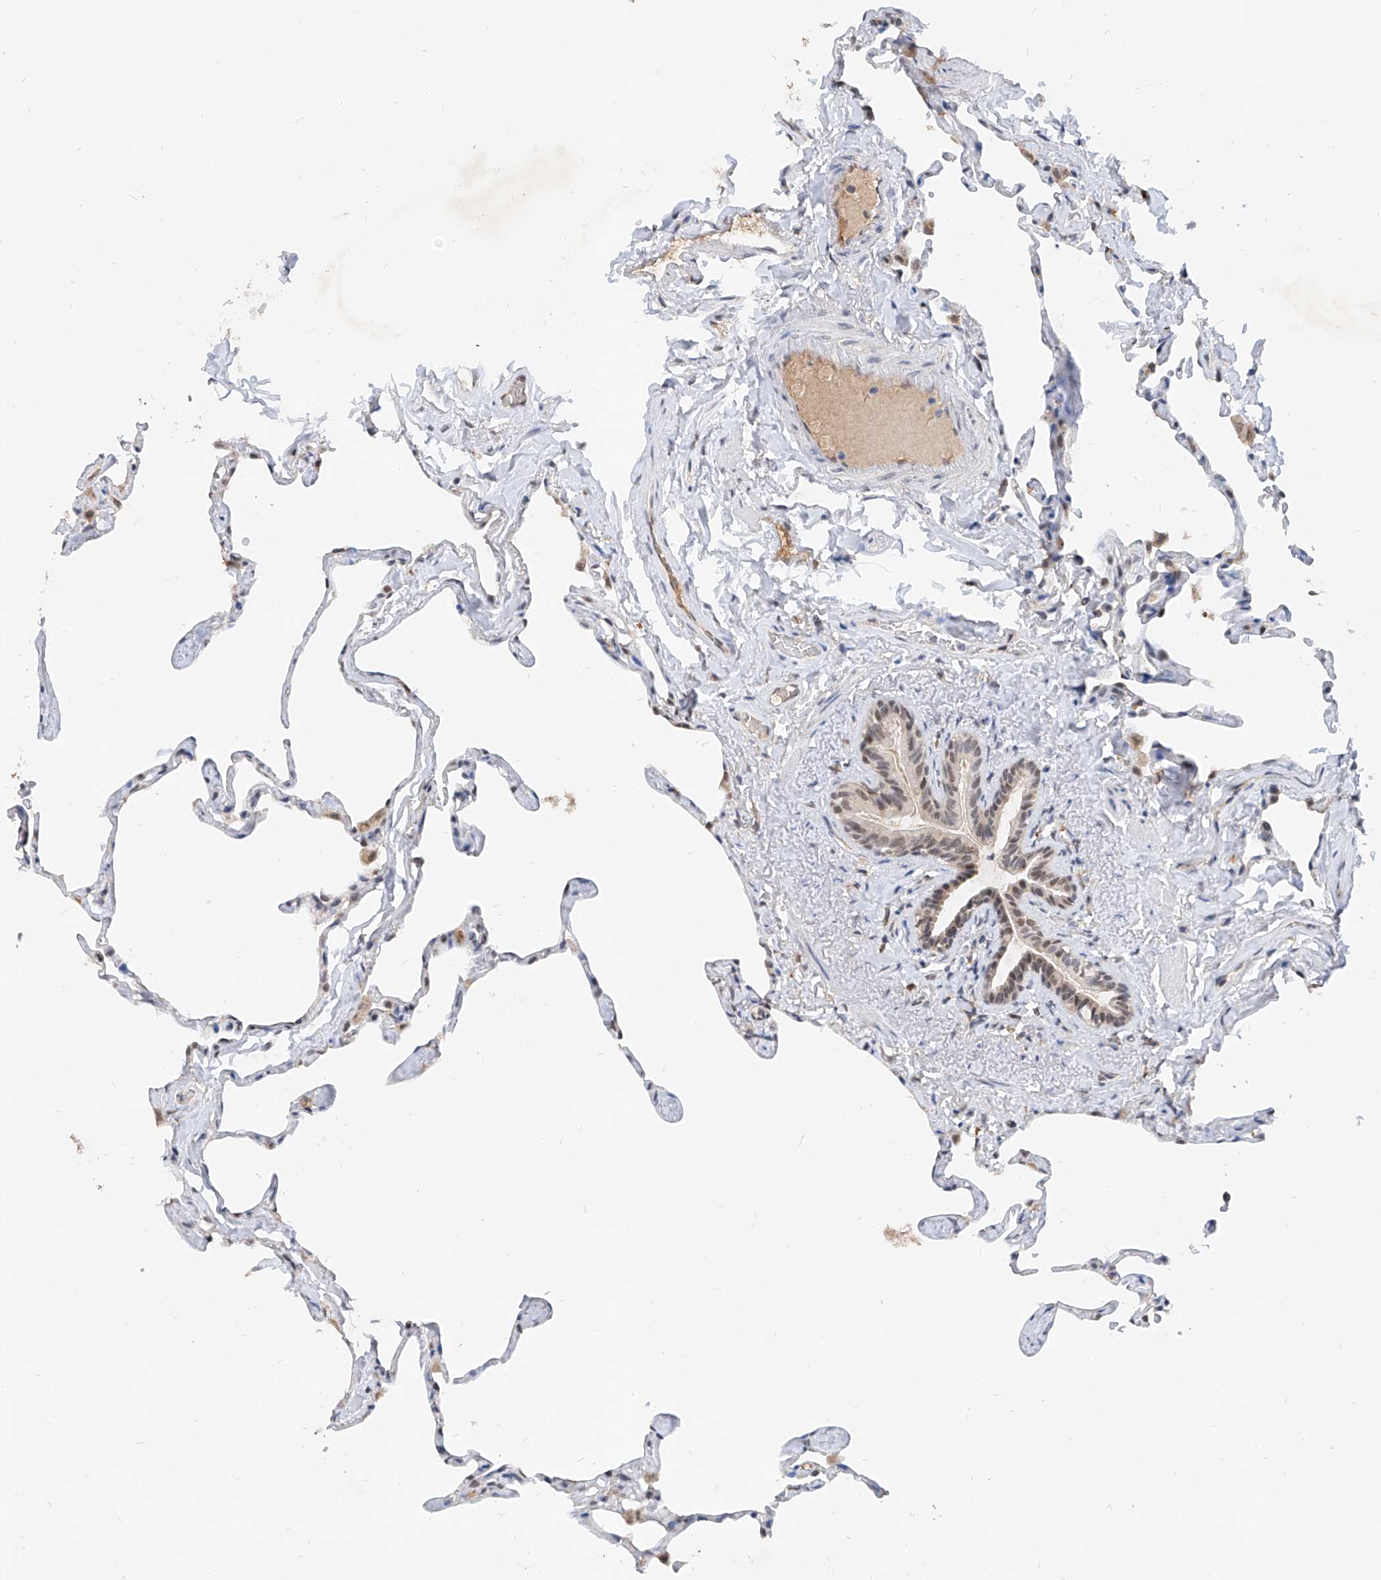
{"staining": {"intensity": "negative", "quantity": "none", "location": "none"}, "tissue": "lung", "cell_type": "Alveolar cells", "image_type": "normal", "snomed": [{"axis": "morphology", "description": "Normal tissue, NOS"}, {"axis": "topography", "description": "Lung"}], "caption": "IHC micrograph of normal lung: lung stained with DAB shows no significant protein staining in alveolar cells.", "gene": "CARMIL3", "patient": {"sex": "male", "age": 65}}